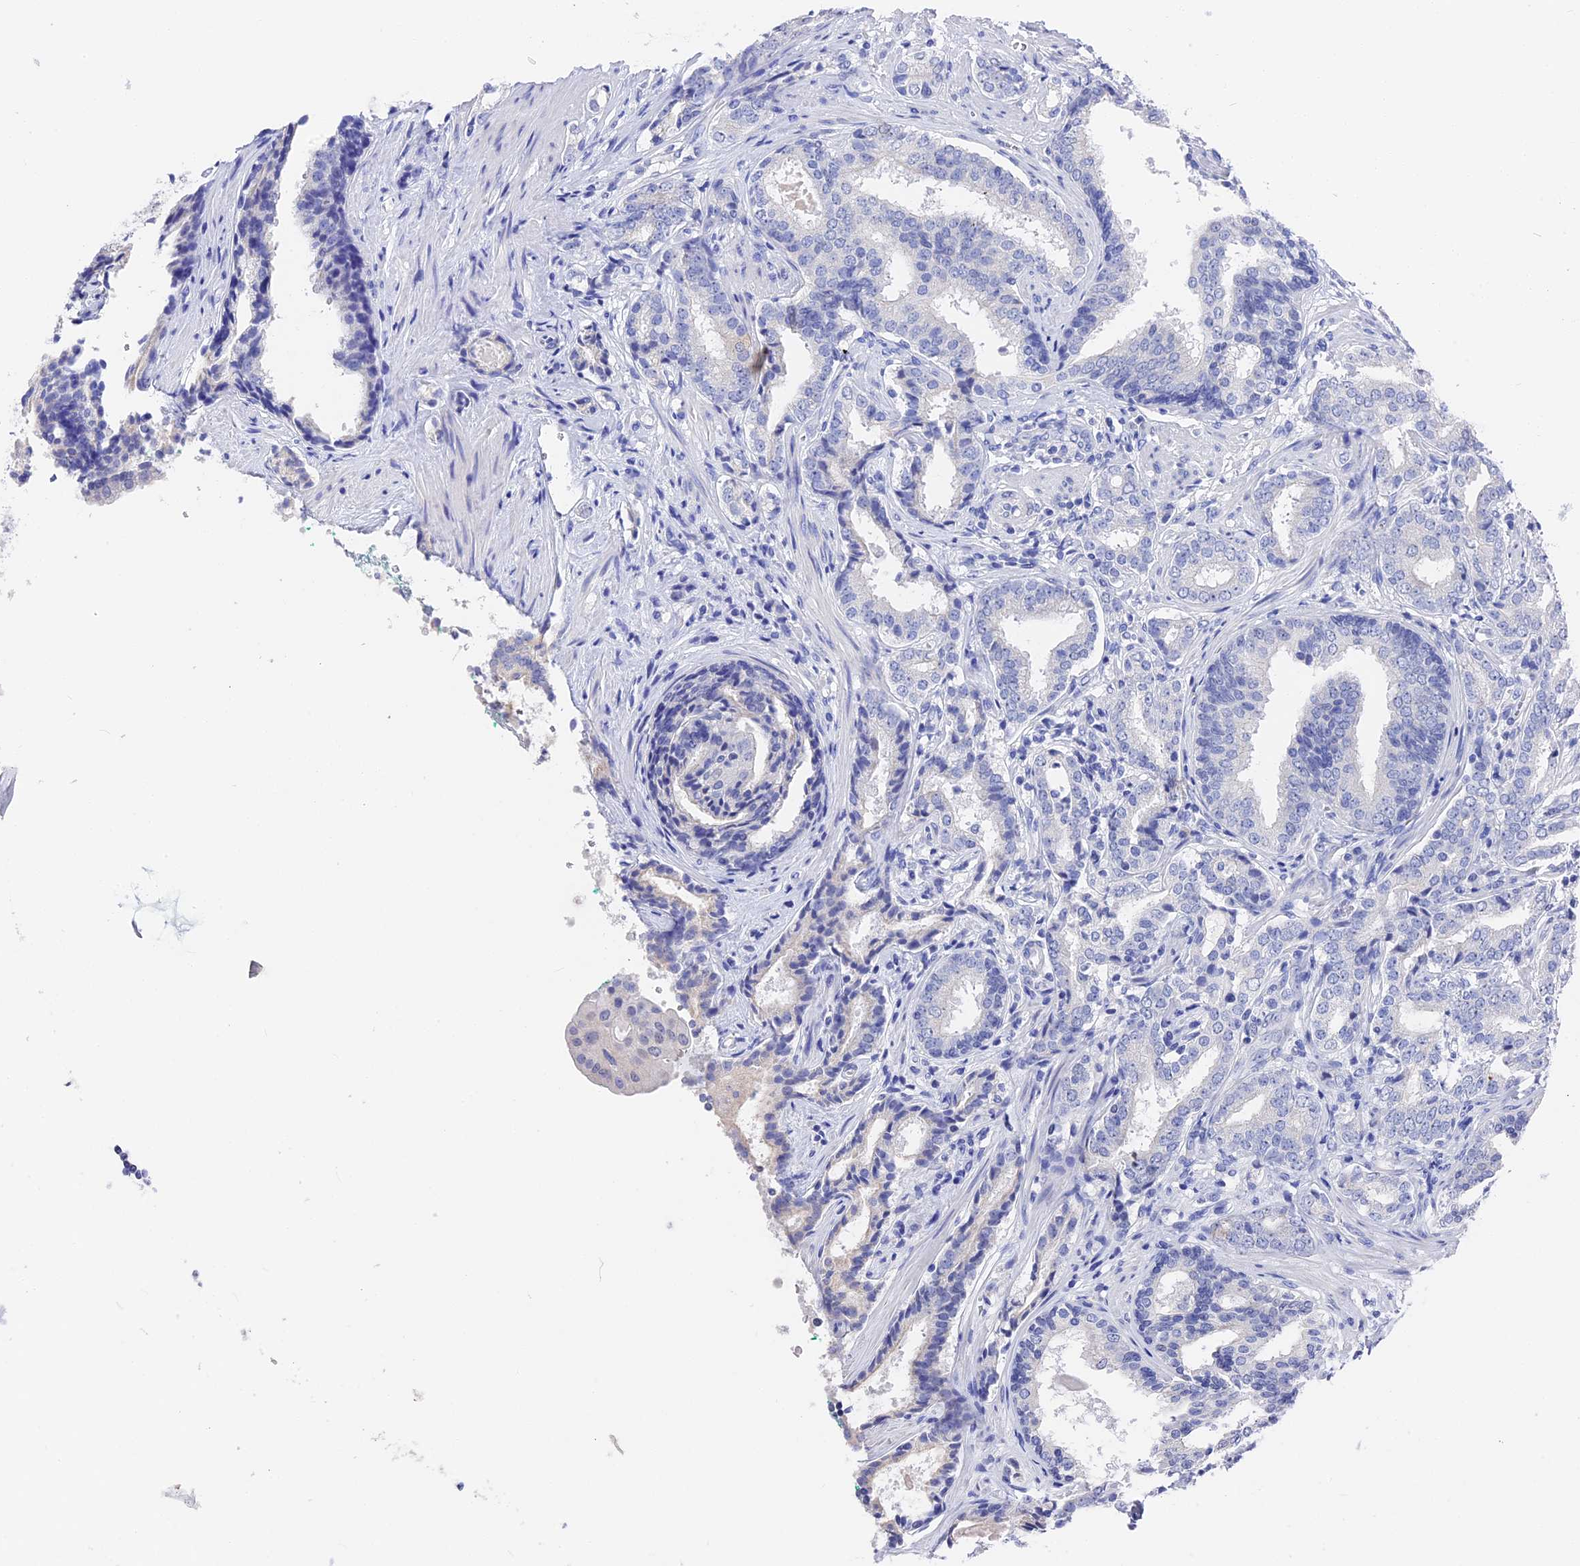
{"staining": {"intensity": "negative", "quantity": "none", "location": "none"}, "tissue": "prostate cancer", "cell_type": "Tumor cells", "image_type": "cancer", "snomed": [{"axis": "morphology", "description": "Adenocarcinoma, High grade"}, {"axis": "topography", "description": "Prostate"}], "caption": "Adenocarcinoma (high-grade) (prostate) stained for a protein using immunohistochemistry demonstrates no positivity tumor cells.", "gene": "VPS33B", "patient": {"sex": "male", "age": 63}}